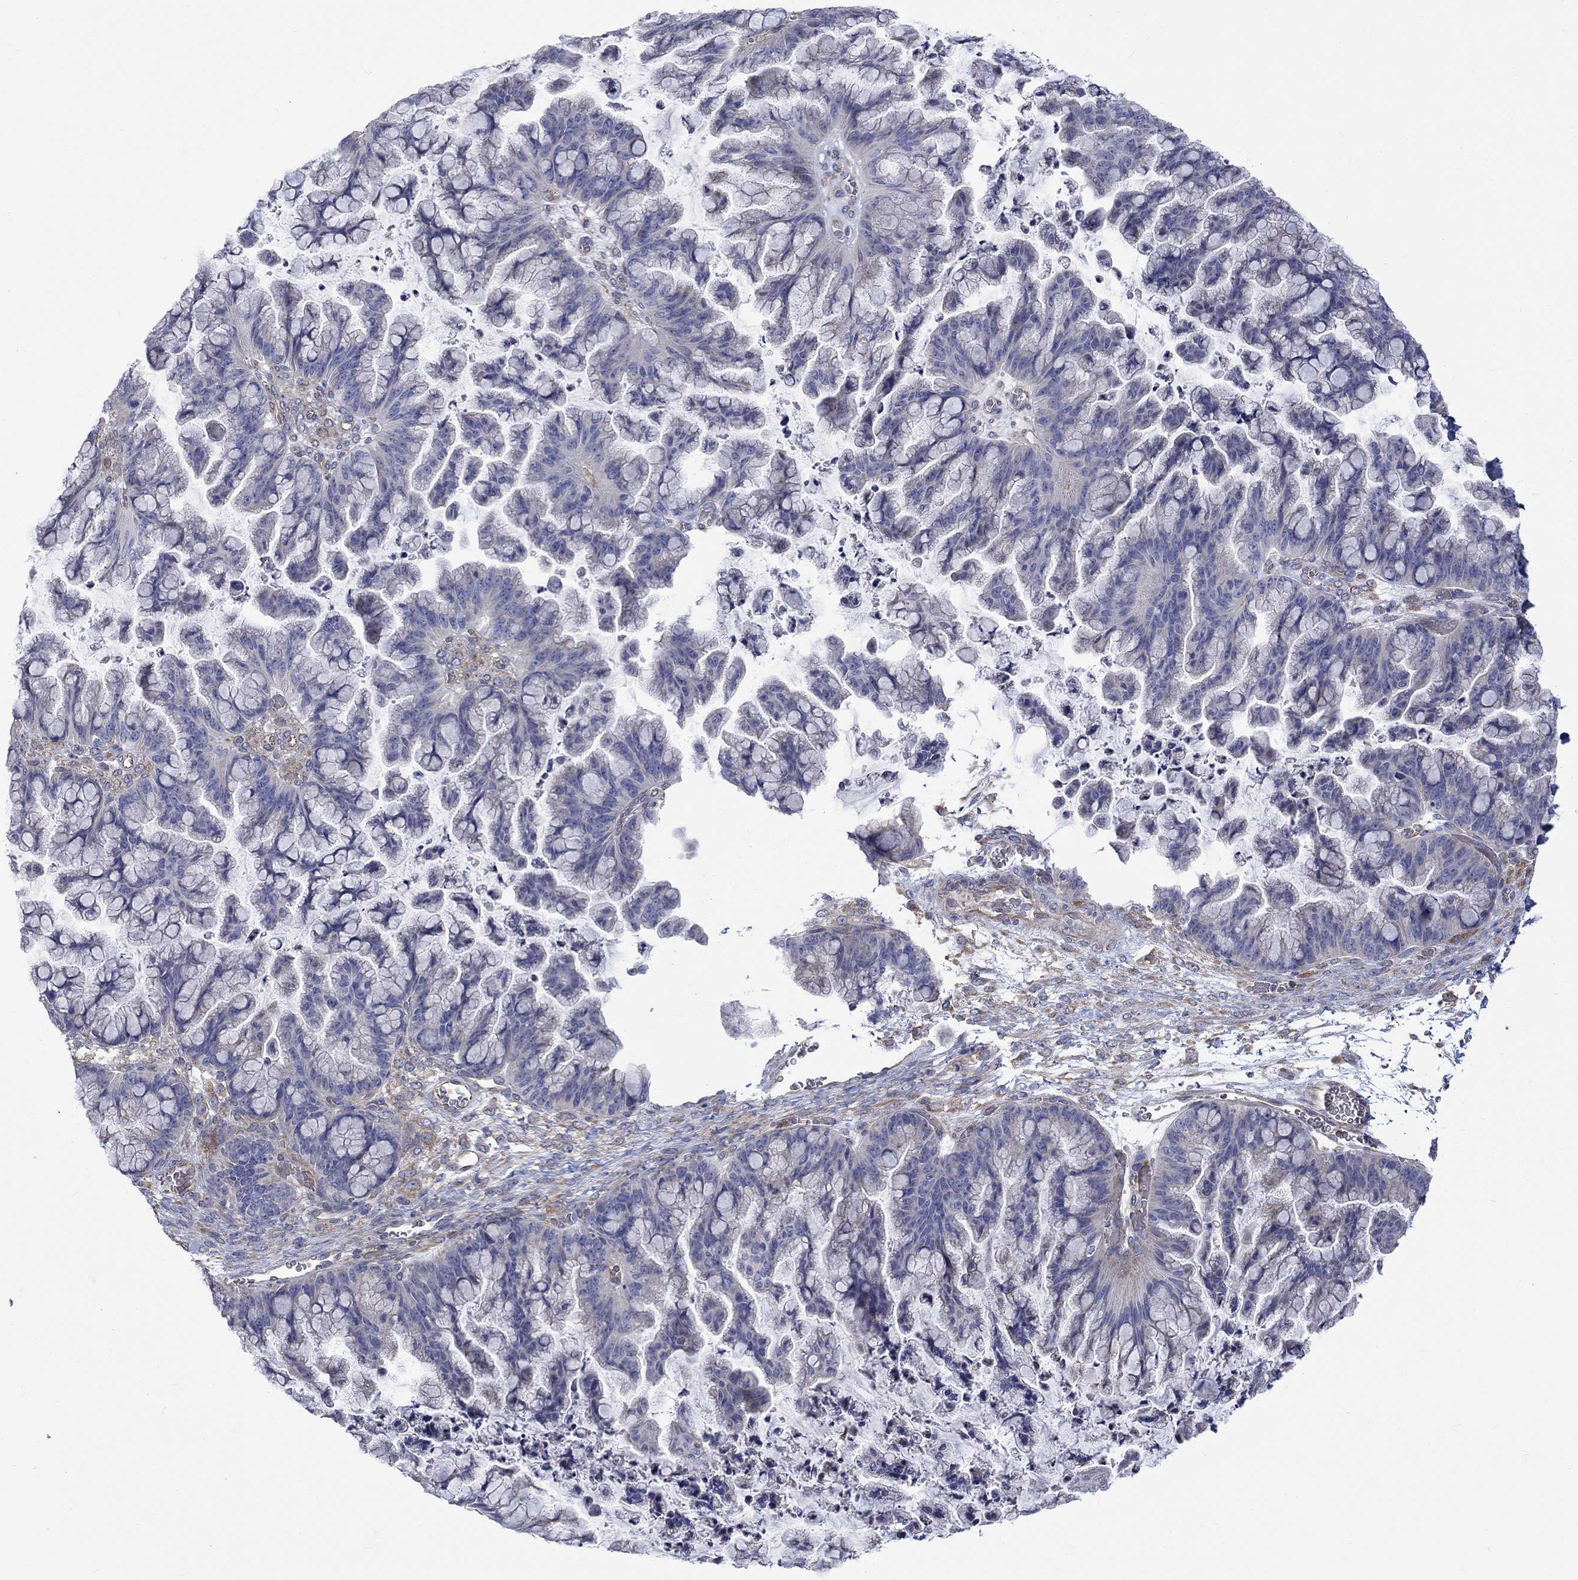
{"staining": {"intensity": "negative", "quantity": "none", "location": "none"}, "tissue": "ovarian cancer", "cell_type": "Tumor cells", "image_type": "cancer", "snomed": [{"axis": "morphology", "description": "Cystadenocarcinoma, mucinous, NOS"}, {"axis": "topography", "description": "Ovary"}], "caption": "High magnification brightfield microscopy of ovarian mucinous cystadenocarcinoma stained with DAB (brown) and counterstained with hematoxylin (blue): tumor cells show no significant staining.", "gene": "CAMKK2", "patient": {"sex": "female", "age": 67}}